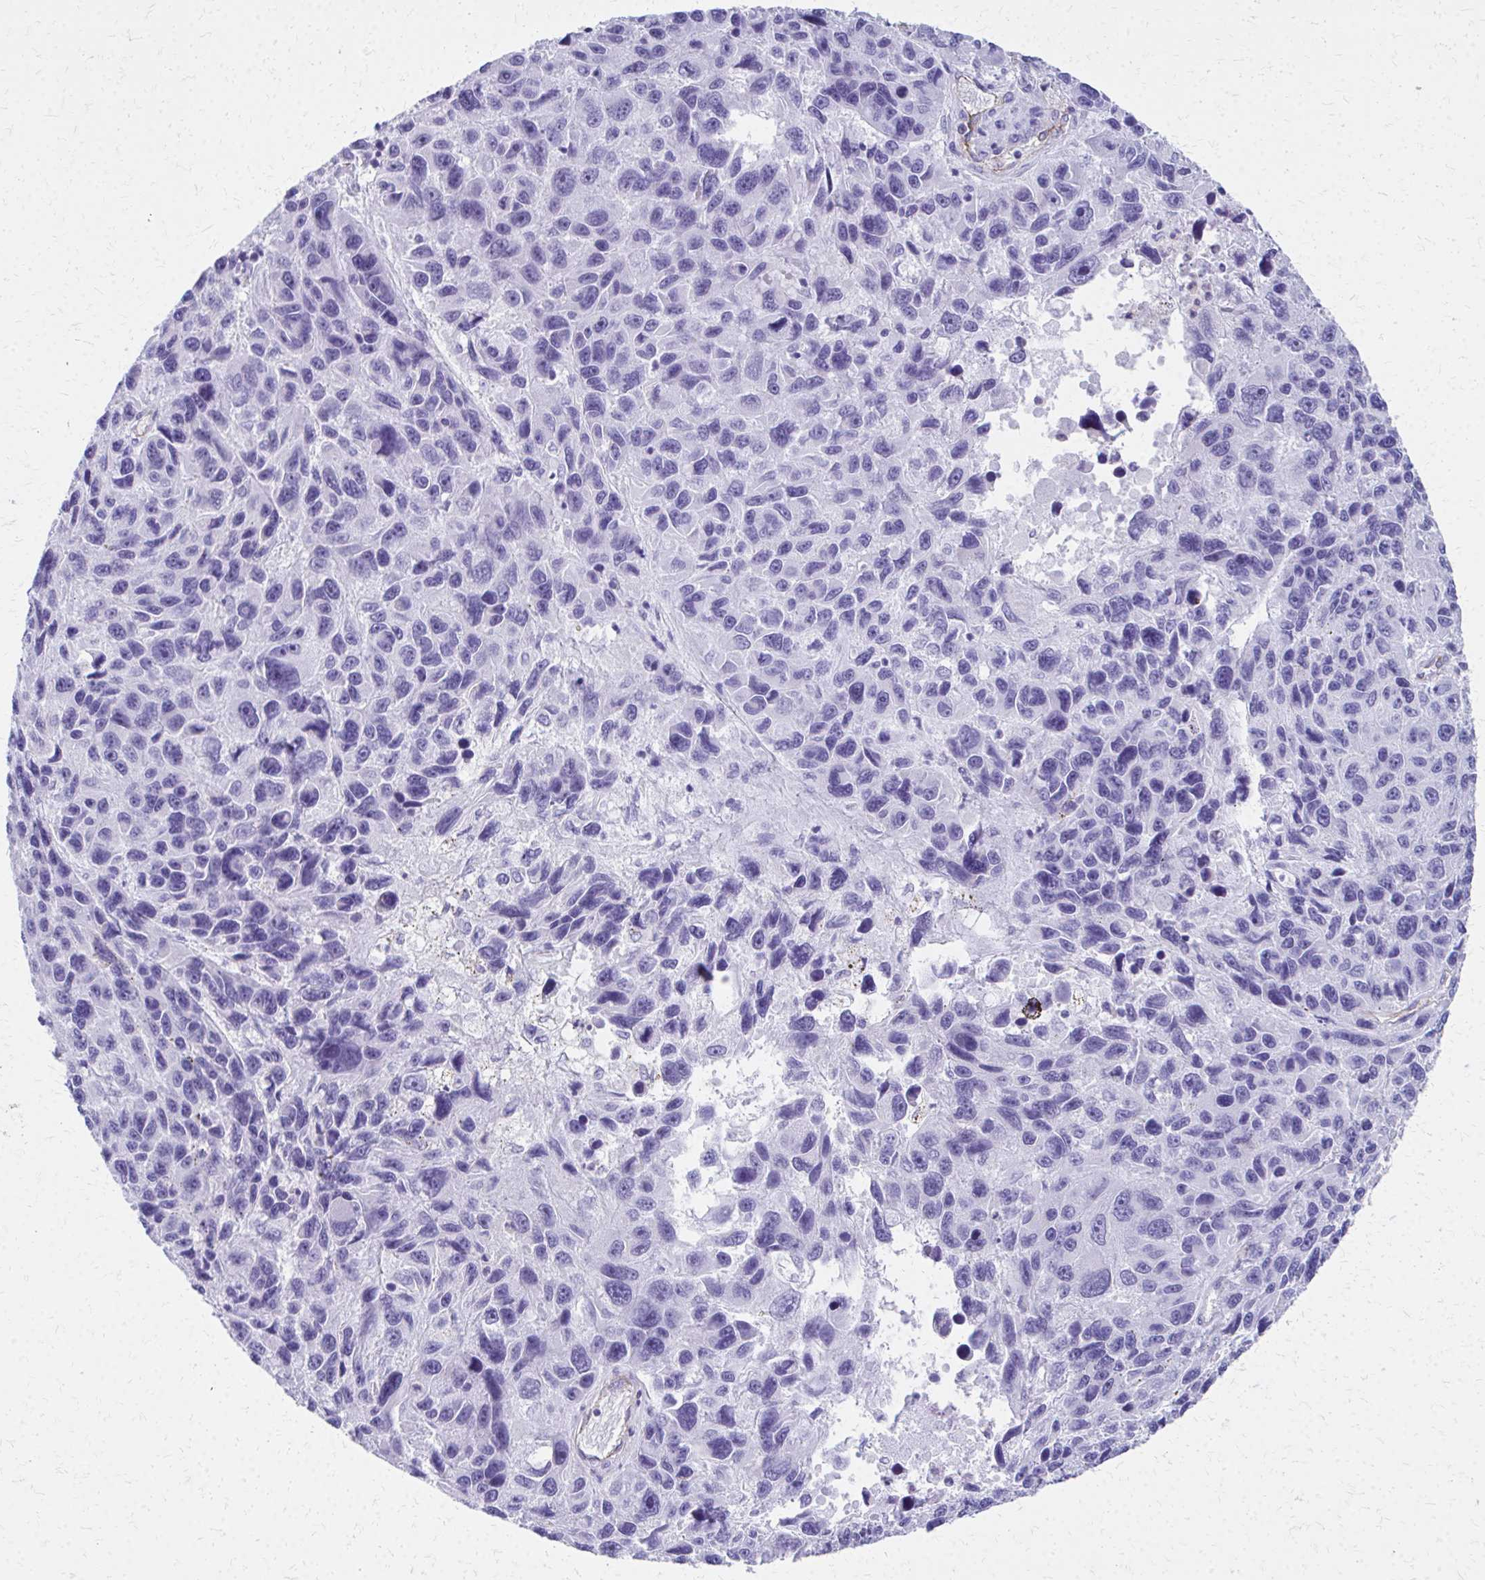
{"staining": {"intensity": "negative", "quantity": "none", "location": "none"}, "tissue": "melanoma", "cell_type": "Tumor cells", "image_type": "cancer", "snomed": [{"axis": "morphology", "description": "Malignant melanoma, NOS"}, {"axis": "topography", "description": "Skin"}], "caption": "Photomicrograph shows no significant protein staining in tumor cells of malignant melanoma.", "gene": "TPSG1", "patient": {"sex": "male", "age": 53}}